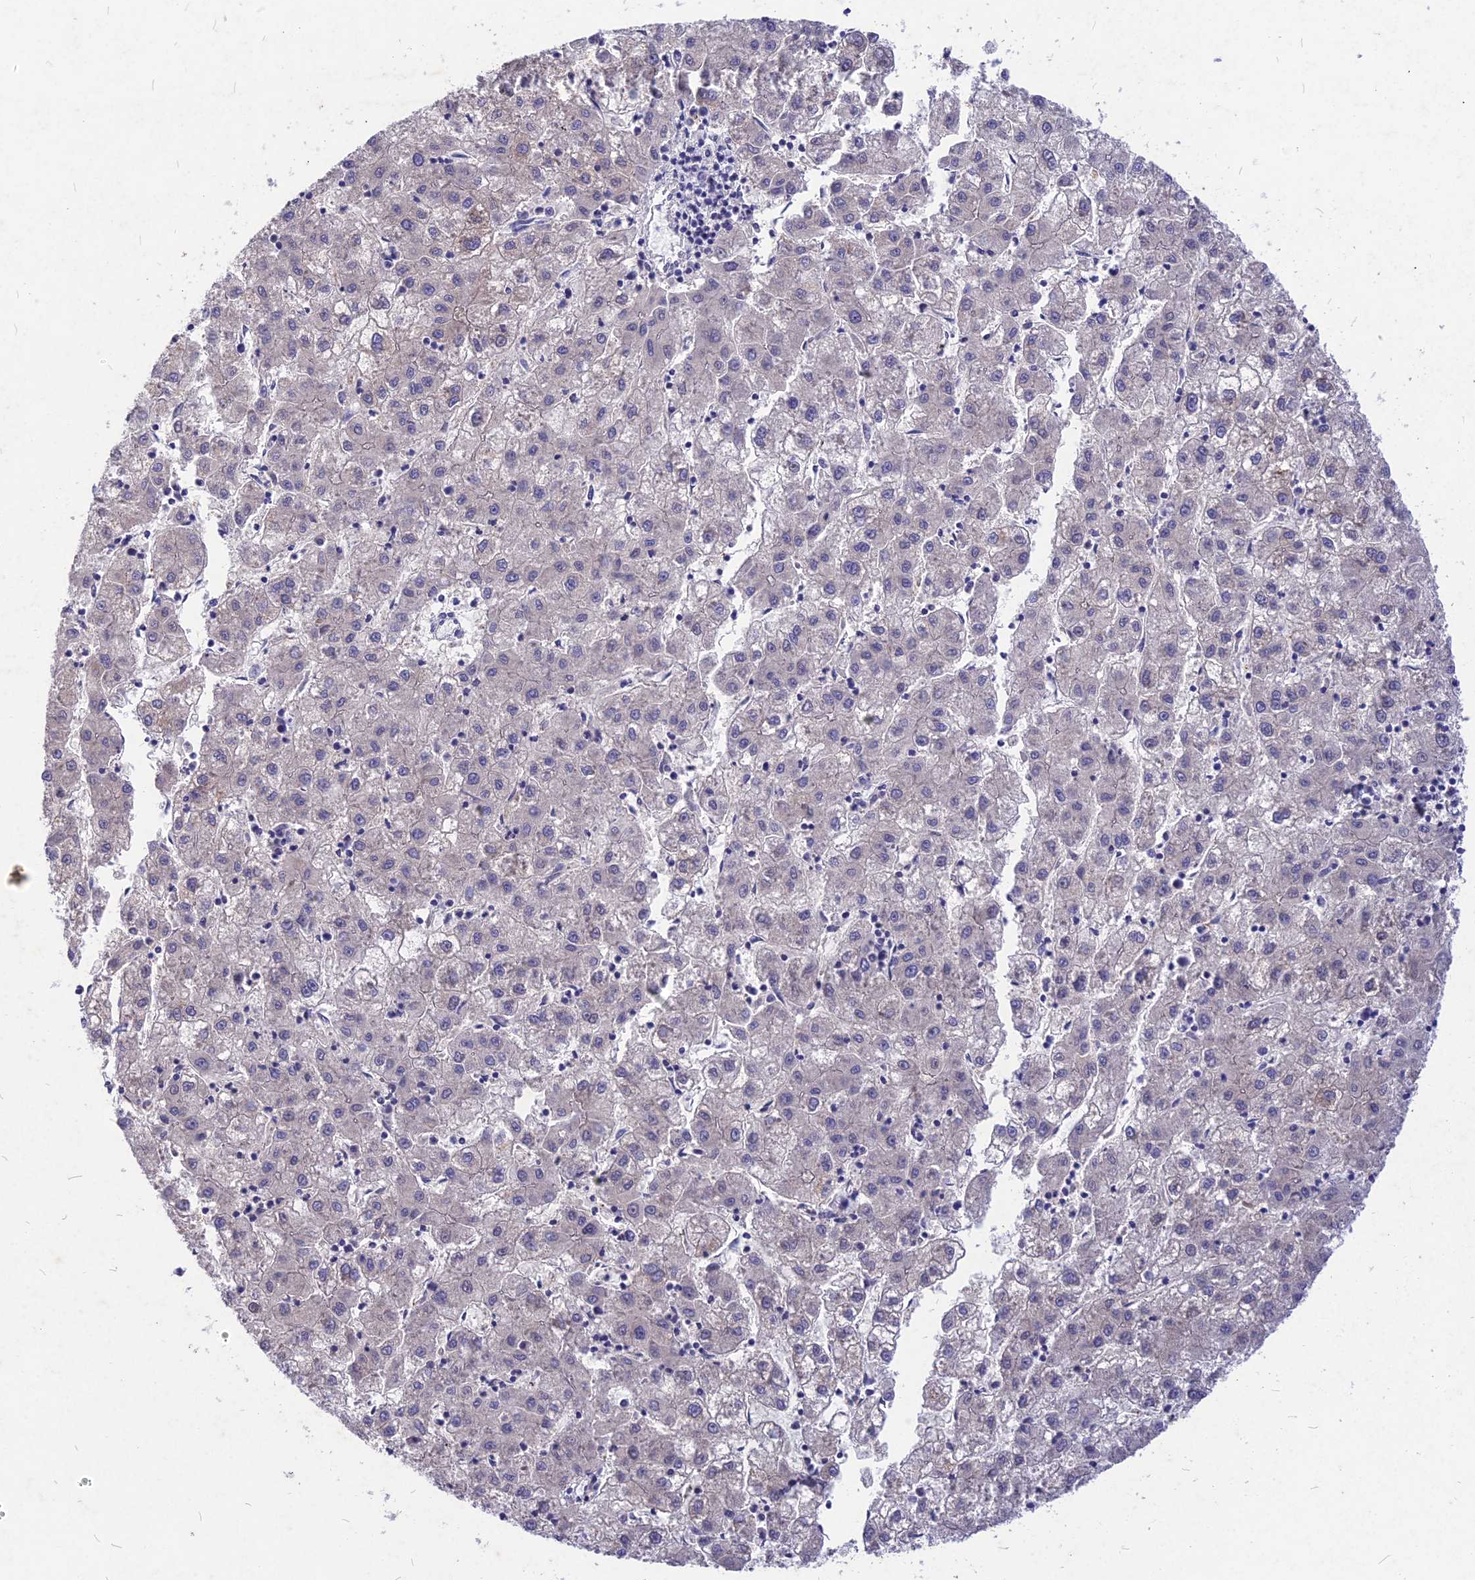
{"staining": {"intensity": "negative", "quantity": "none", "location": "none"}, "tissue": "liver cancer", "cell_type": "Tumor cells", "image_type": "cancer", "snomed": [{"axis": "morphology", "description": "Carcinoma, Hepatocellular, NOS"}, {"axis": "topography", "description": "Liver"}], "caption": "IHC image of neoplastic tissue: liver cancer (hepatocellular carcinoma) stained with DAB (3,3'-diaminobenzidine) exhibits no significant protein staining in tumor cells.", "gene": "DEFB119", "patient": {"sex": "male", "age": 72}}